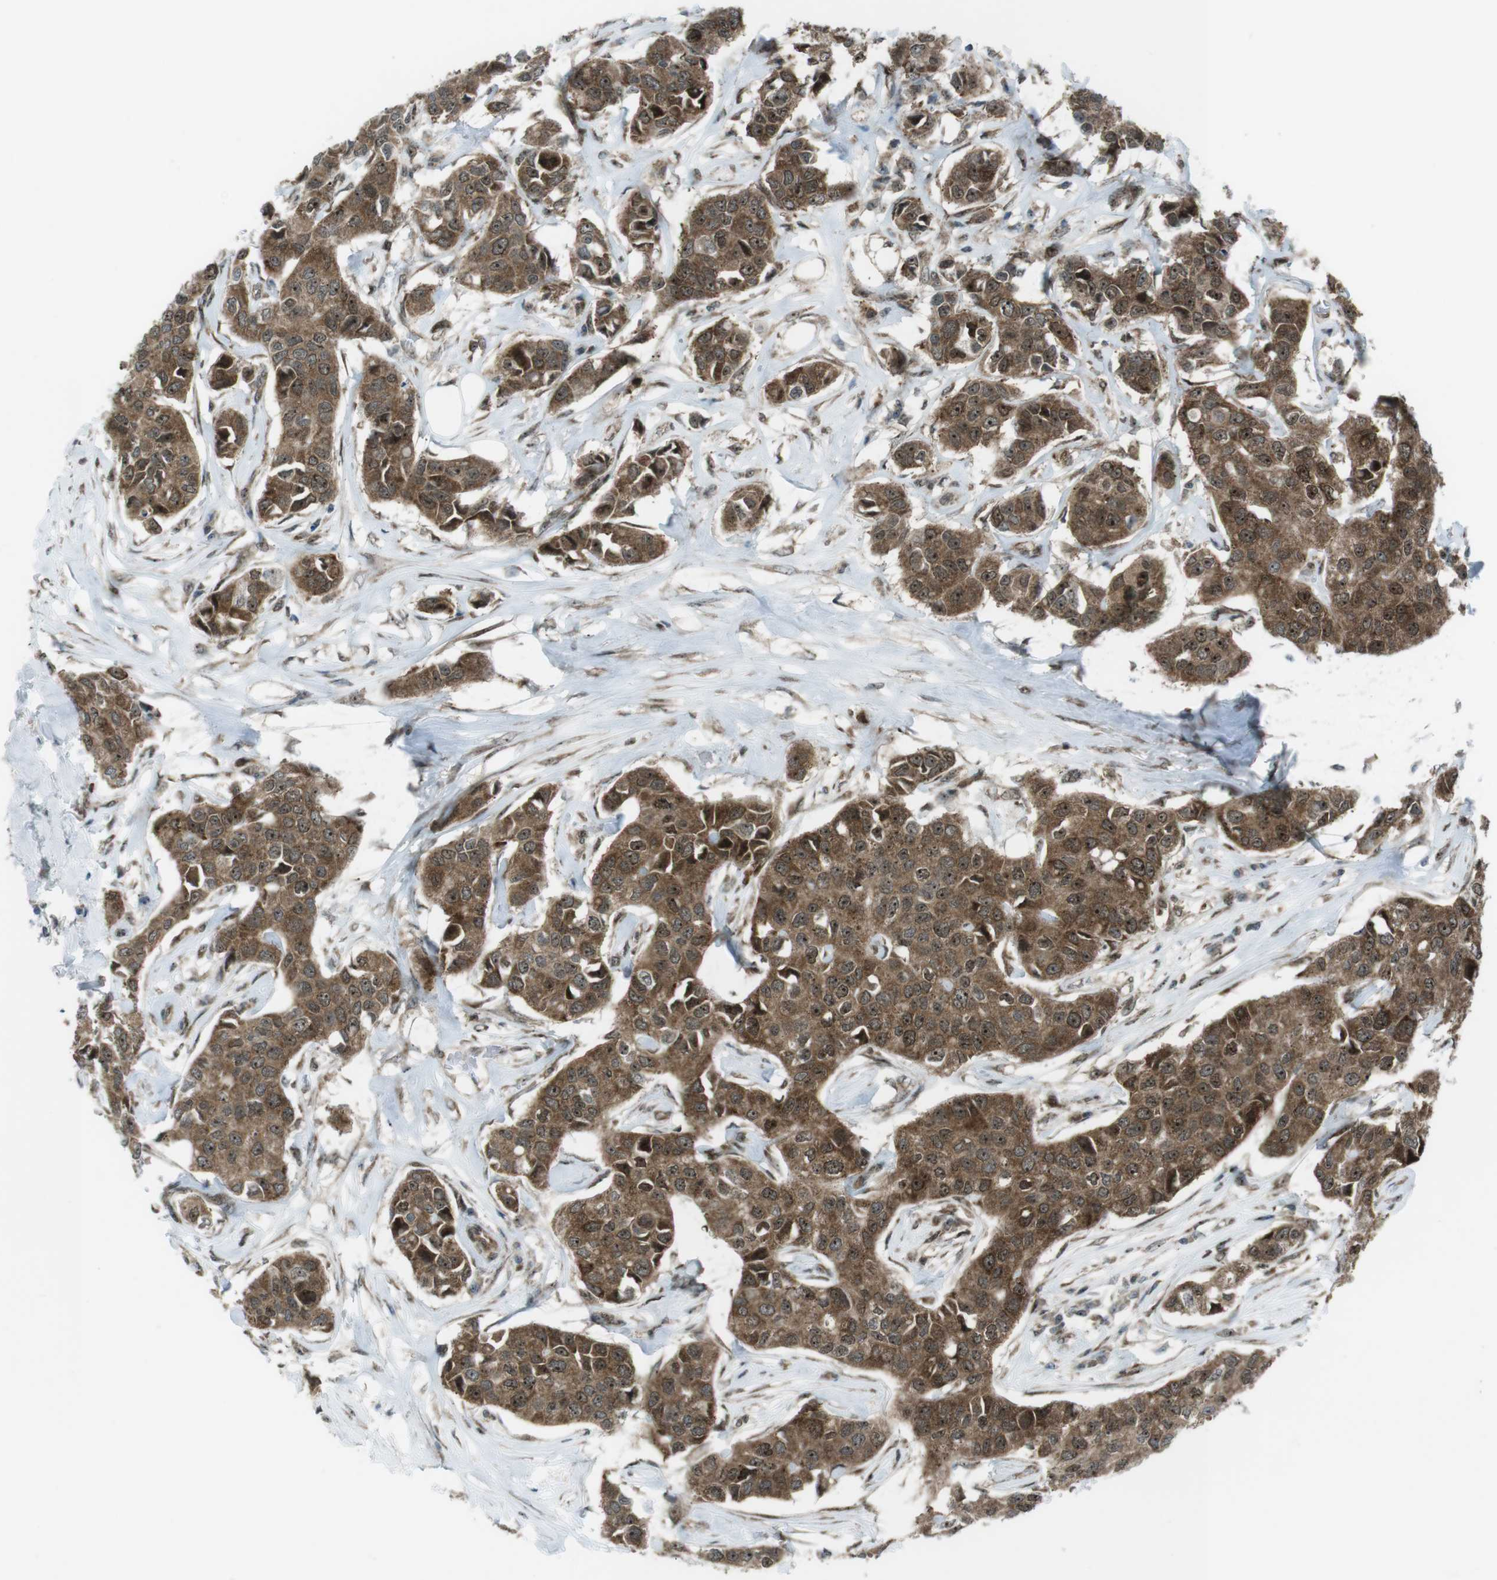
{"staining": {"intensity": "moderate", "quantity": ">75%", "location": "cytoplasmic/membranous,nuclear"}, "tissue": "breast cancer", "cell_type": "Tumor cells", "image_type": "cancer", "snomed": [{"axis": "morphology", "description": "Duct carcinoma"}, {"axis": "topography", "description": "Breast"}], "caption": "Tumor cells exhibit medium levels of moderate cytoplasmic/membranous and nuclear expression in about >75% of cells in breast infiltrating ductal carcinoma.", "gene": "CSNK1D", "patient": {"sex": "female", "age": 80}}